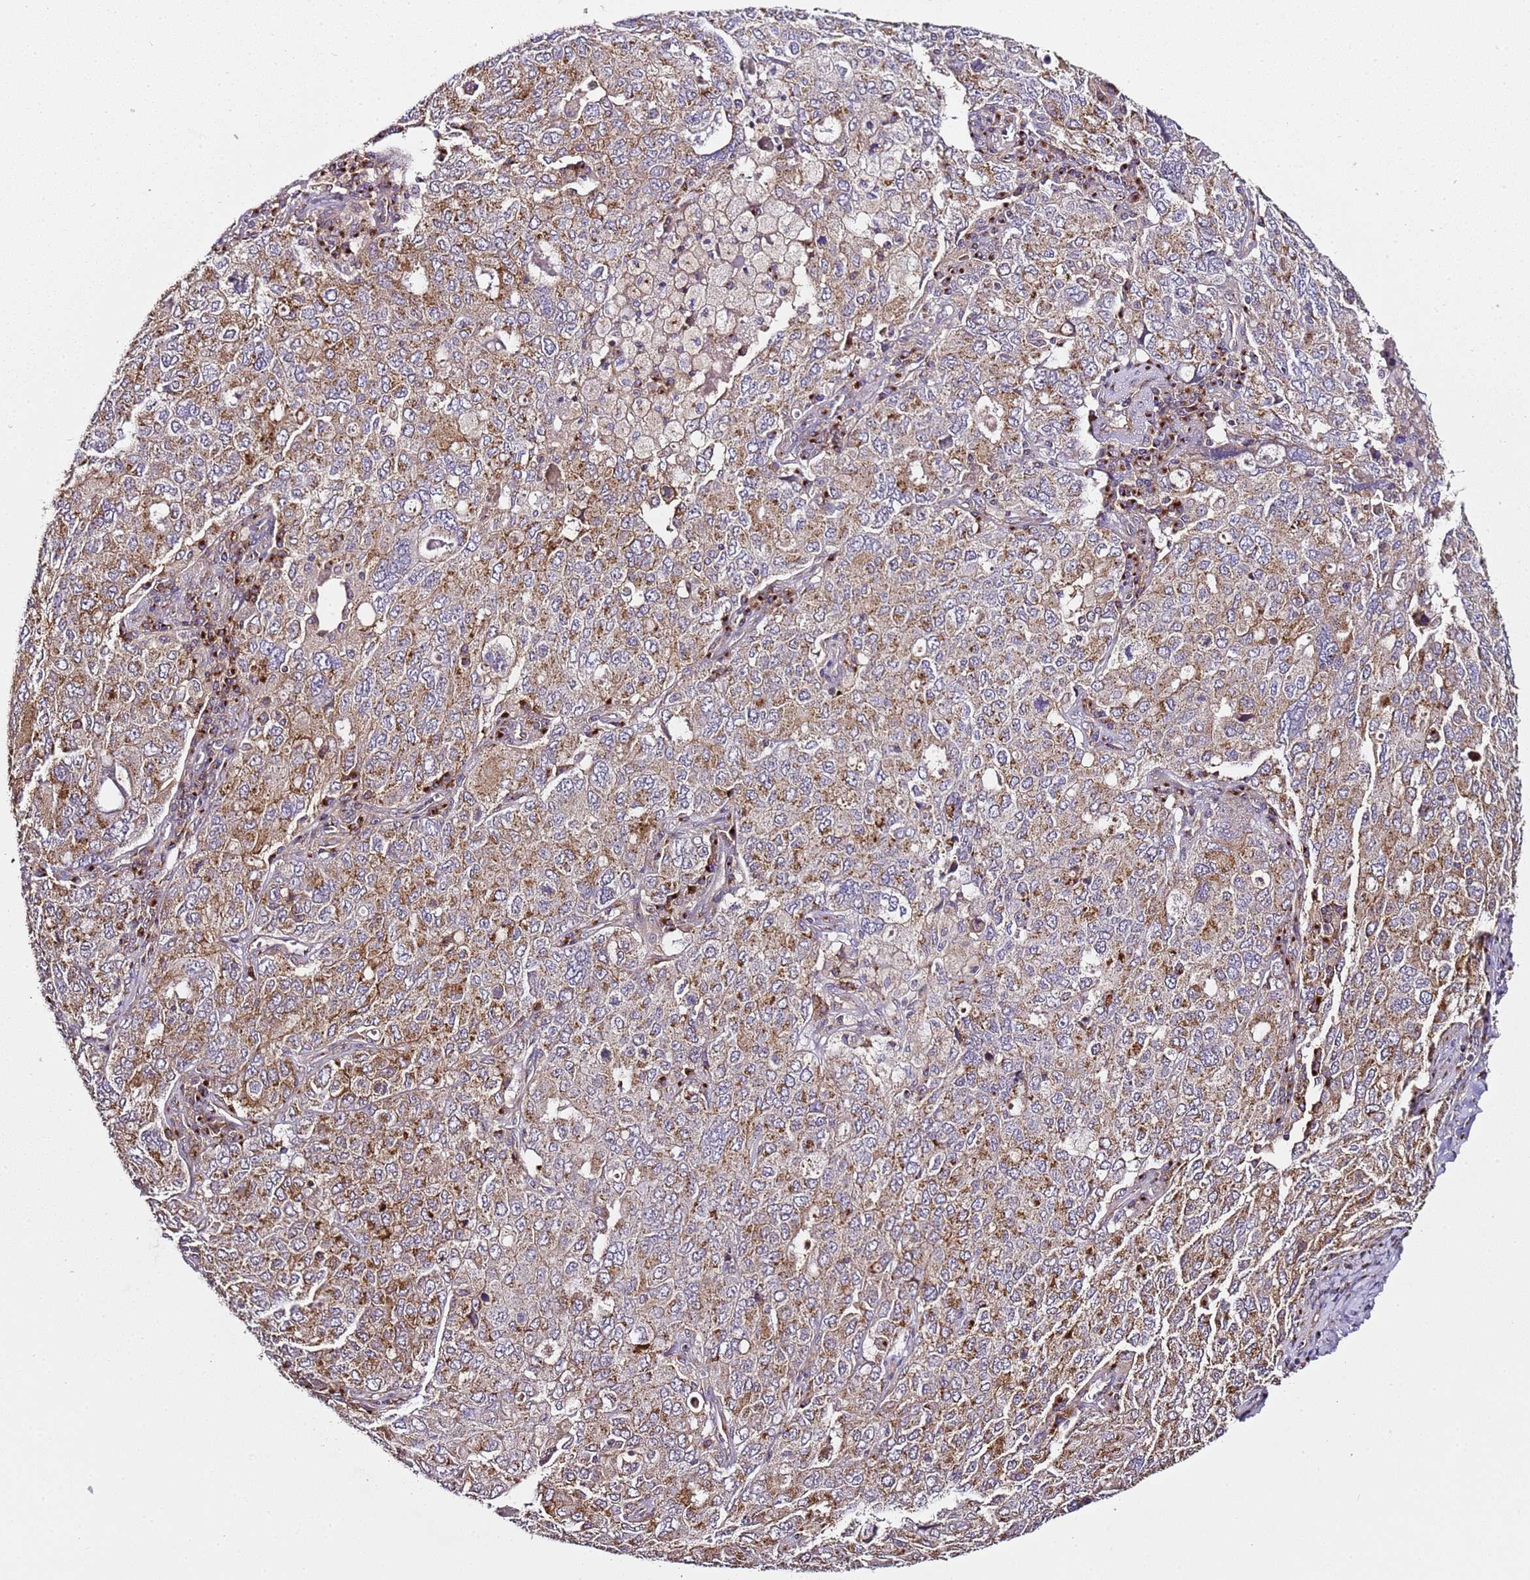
{"staining": {"intensity": "moderate", "quantity": "25%-75%", "location": "cytoplasmic/membranous"}, "tissue": "ovarian cancer", "cell_type": "Tumor cells", "image_type": "cancer", "snomed": [{"axis": "morphology", "description": "Carcinoma, endometroid"}, {"axis": "topography", "description": "Ovary"}], "caption": "IHC micrograph of human ovarian cancer (endometroid carcinoma) stained for a protein (brown), which demonstrates medium levels of moderate cytoplasmic/membranous expression in about 25%-75% of tumor cells.", "gene": "MRPL49", "patient": {"sex": "female", "age": 62}}